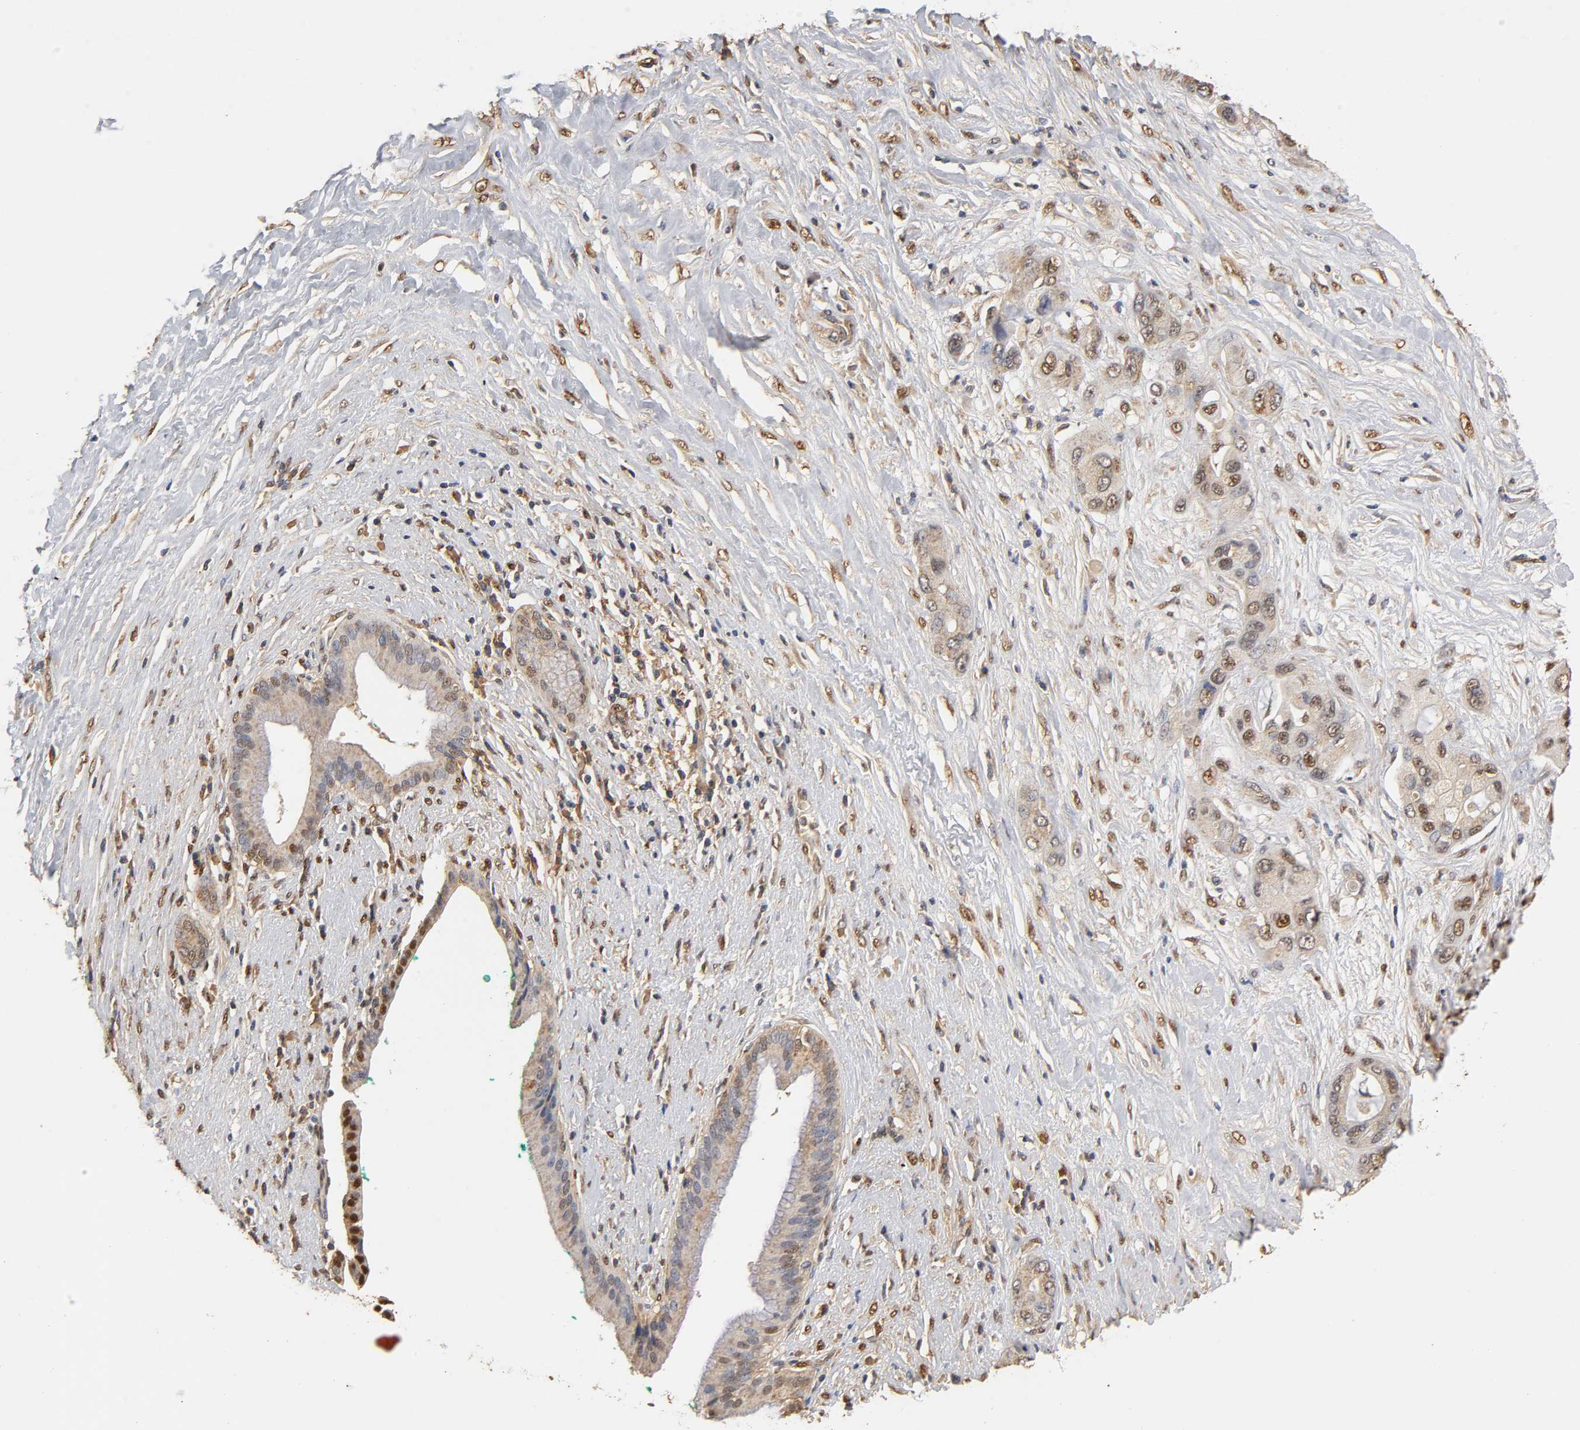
{"staining": {"intensity": "weak", "quantity": "25%-75%", "location": "cytoplasmic/membranous"}, "tissue": "pancreatic cancer", "cell_type": "Tumor cells", "image_type": "cancer", "snomed": [{"axis": "morphology", "description": "Adenocarcinoma, NOS"}, {"axis": "topography", "description": "Pancreas"}], "caption": "Immunohistochemical staining of human pancreatic cancer (adenocarcinoma) exhibits low levels of weak cytoplasmic/membranous staining in about 25%-75% of tumor cells. (Stains: DAB (3,3'-diaminobenzidine) in brown, nuclei in blue, Microscopy: brightfield microscopy at high magnification).", "gene": "PKN1", "patient": {"sex": "female", "age": 59}}